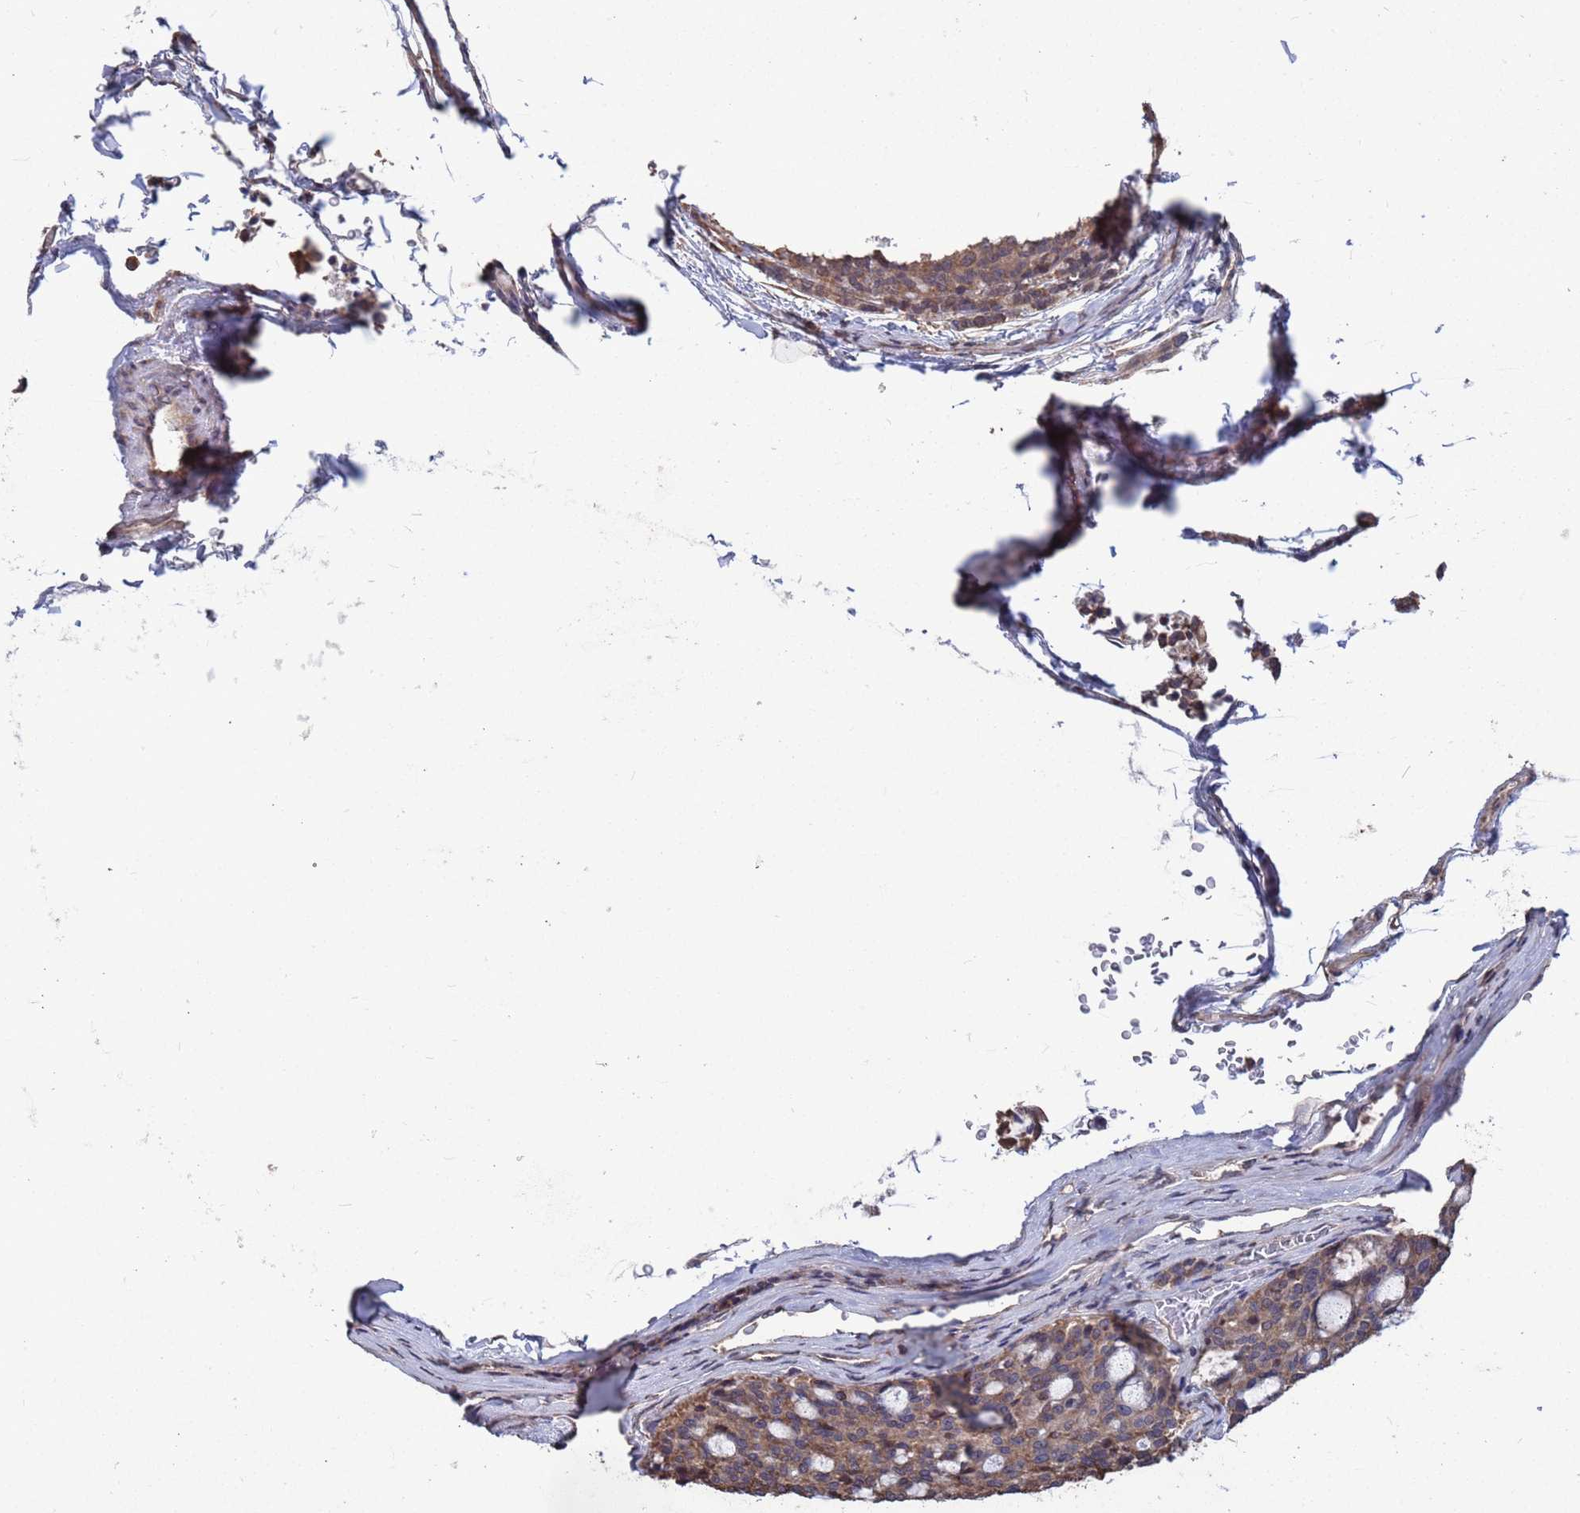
{"staining": {"intensity": "moderate", "quantity": "25%-75%", "location": "cytoplasmic/membranous,nuclear"}, "tissue": "carcinoid", "cell_type": "Tumor cells", "image_type": "cancer", "snomed": [{"axis": "morphology", "description": "Carcinoid, malignant, NOS"}, {"axis": "topography", "description": "Pancreas"}], "caption": "Protein staining of carcinoid tissue exhibits moderate cytoplasmic/membranous and nuclear staining in approximately 25%-75% of tumor cells.", "gene": "CFAP119", "patient": {"sex": "female", "age": 54}}